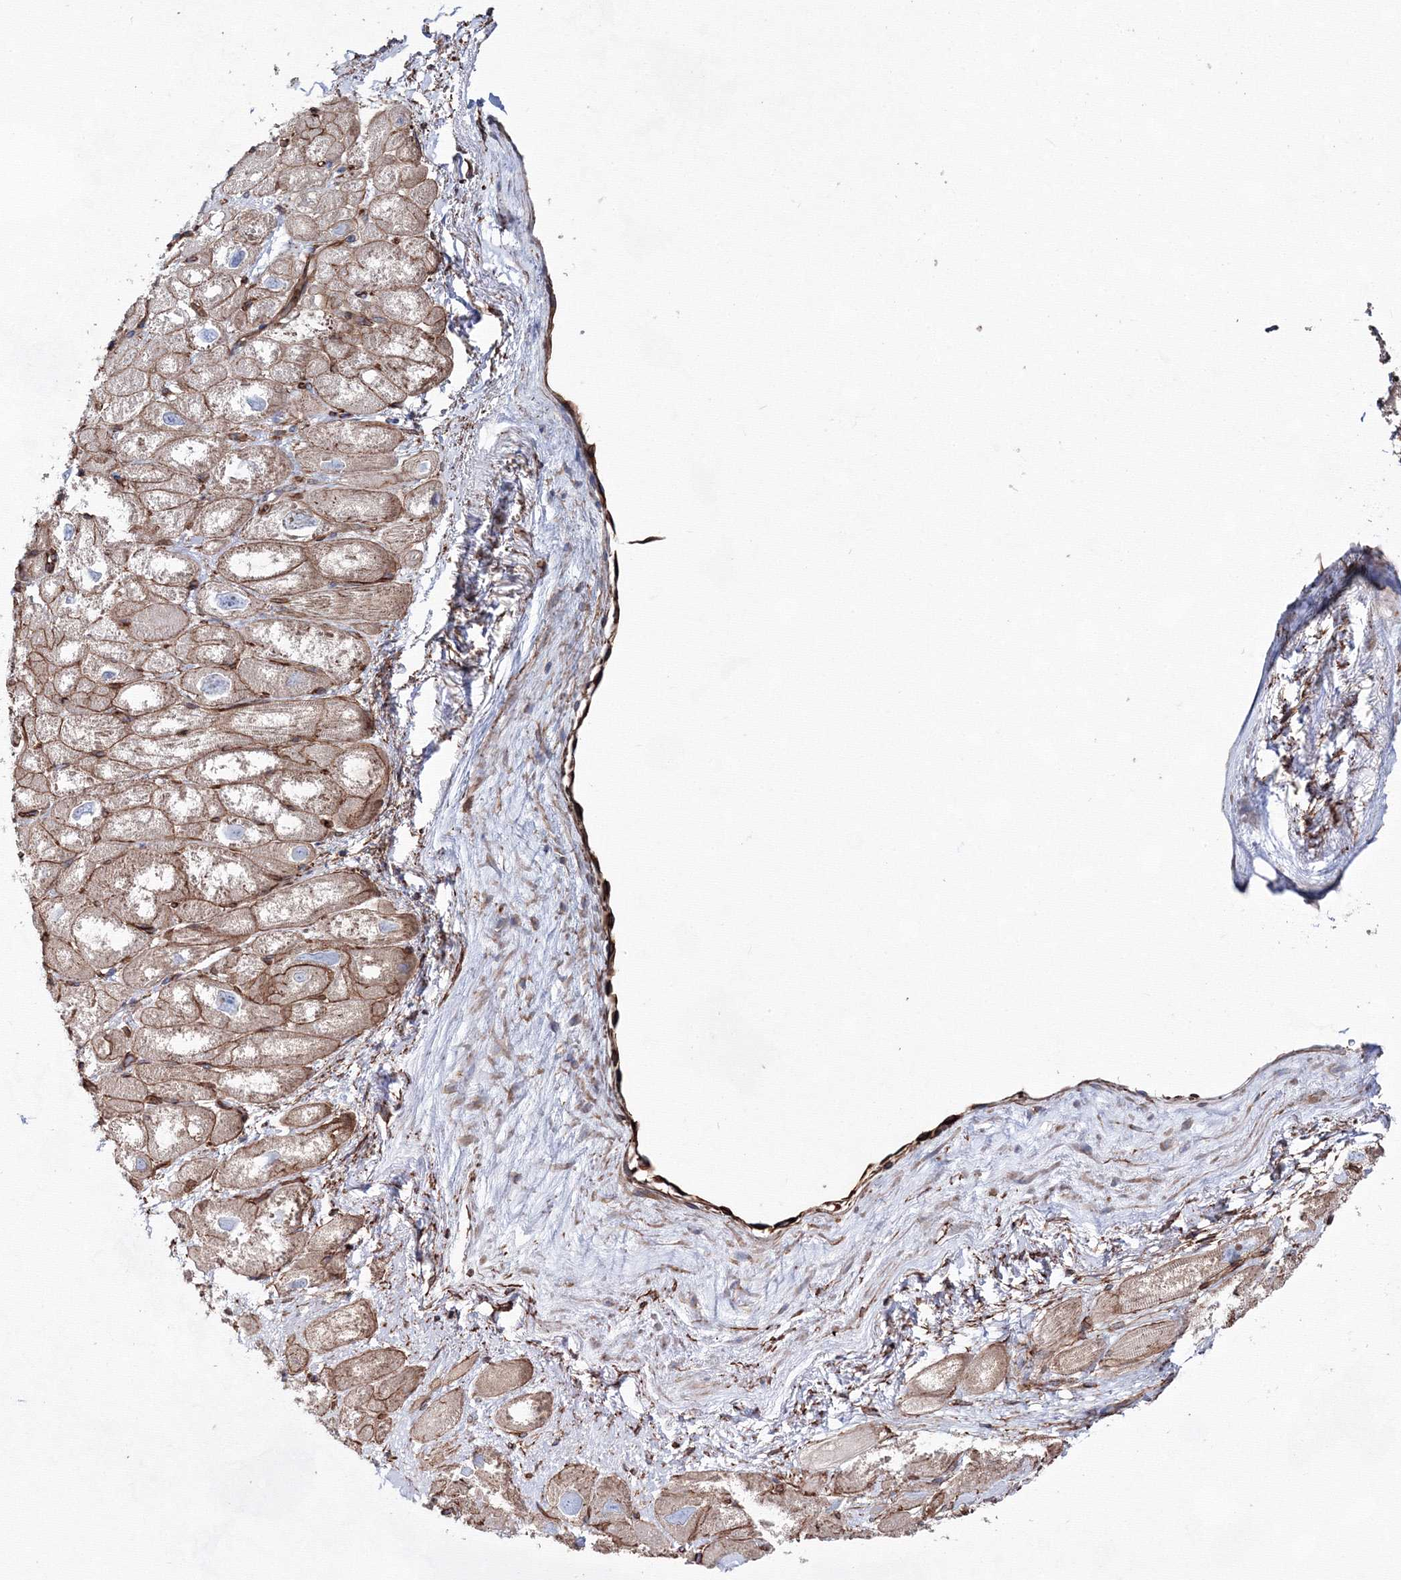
{"staining": {"intensity": "moderate", "quantity": ">75%", "location": "cytoplasmic/membranous"}, "tissue": "heart muscle", "cell_type": "Cardiomyocytes", "image_type": "normal", "snomed": [{"axis": "morphology", "description": "Normal tissue, NOS"}, {"axis": "topography", "description": "Heart"}], "caption": "IHC (DAB (3,3'-diaminobenzidine)) staining of normal heart muscle displays moderate cytoplasmic/membranous protein positivity in approximately >75% of cardiomyocytes.", "gene": "ANKRD37", "patient": {"sex": "male", "age": 50}}